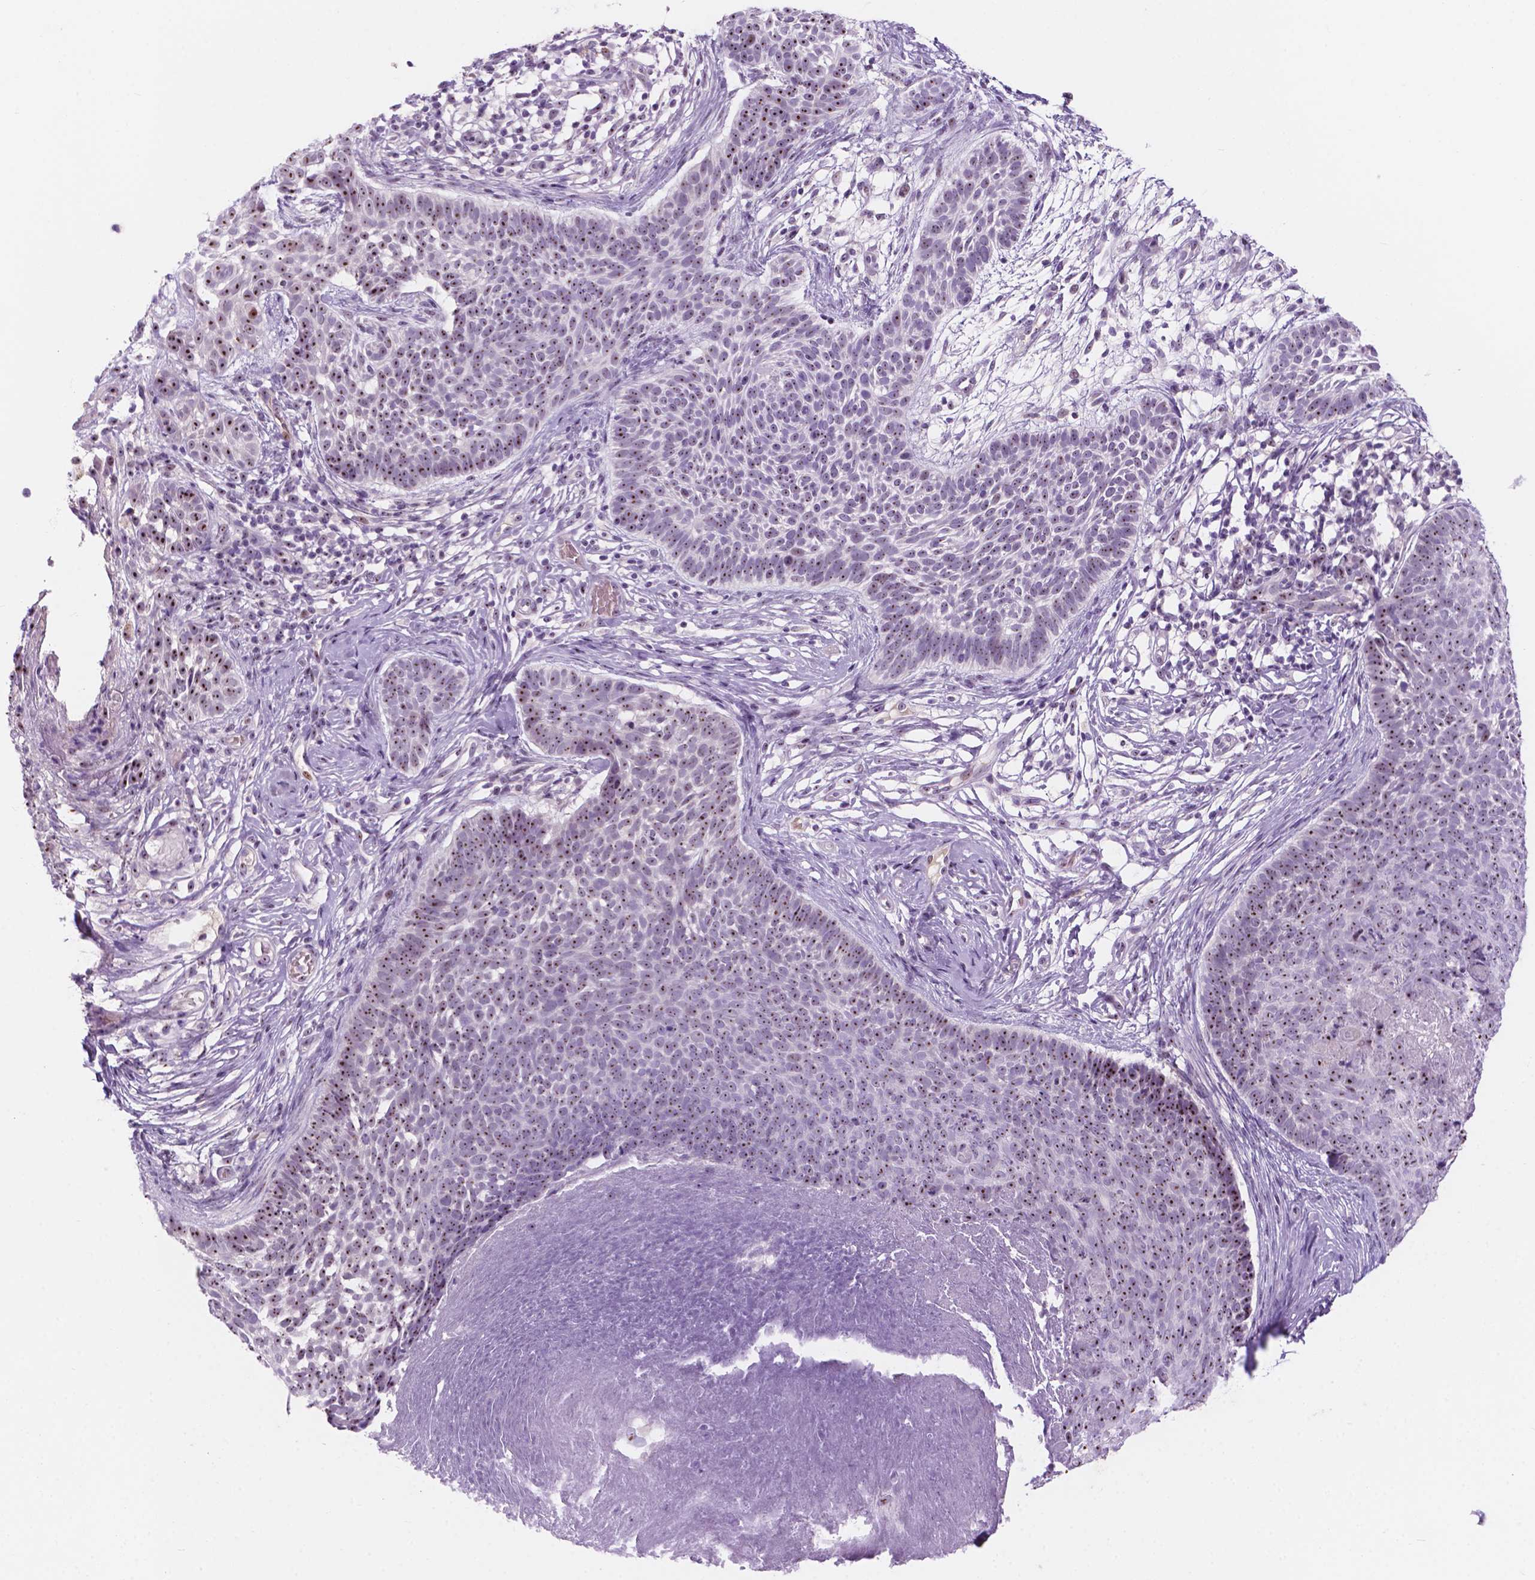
{"staining": {"intensity": "moderate", "quantity": ">75%", "location": "nuclear"}, "tissue": "skin cancer", "cell_type": "Tumor cells", "image_type": "cancer", "snomed": [{"axis": "morphology", "description": "Basal cell carcinoma"}, {"axis": "topography", "description": "Skin"}], "caption": "Protein staining shows moderate nuclear staining in approximately >75% of tumor cells in basal cell carcinoma (skin). (DAB = brown stain, brightfield microscopy at high magnification).", "gene": "ZNF853", "patient": {"sex": "male", "age": 85}}